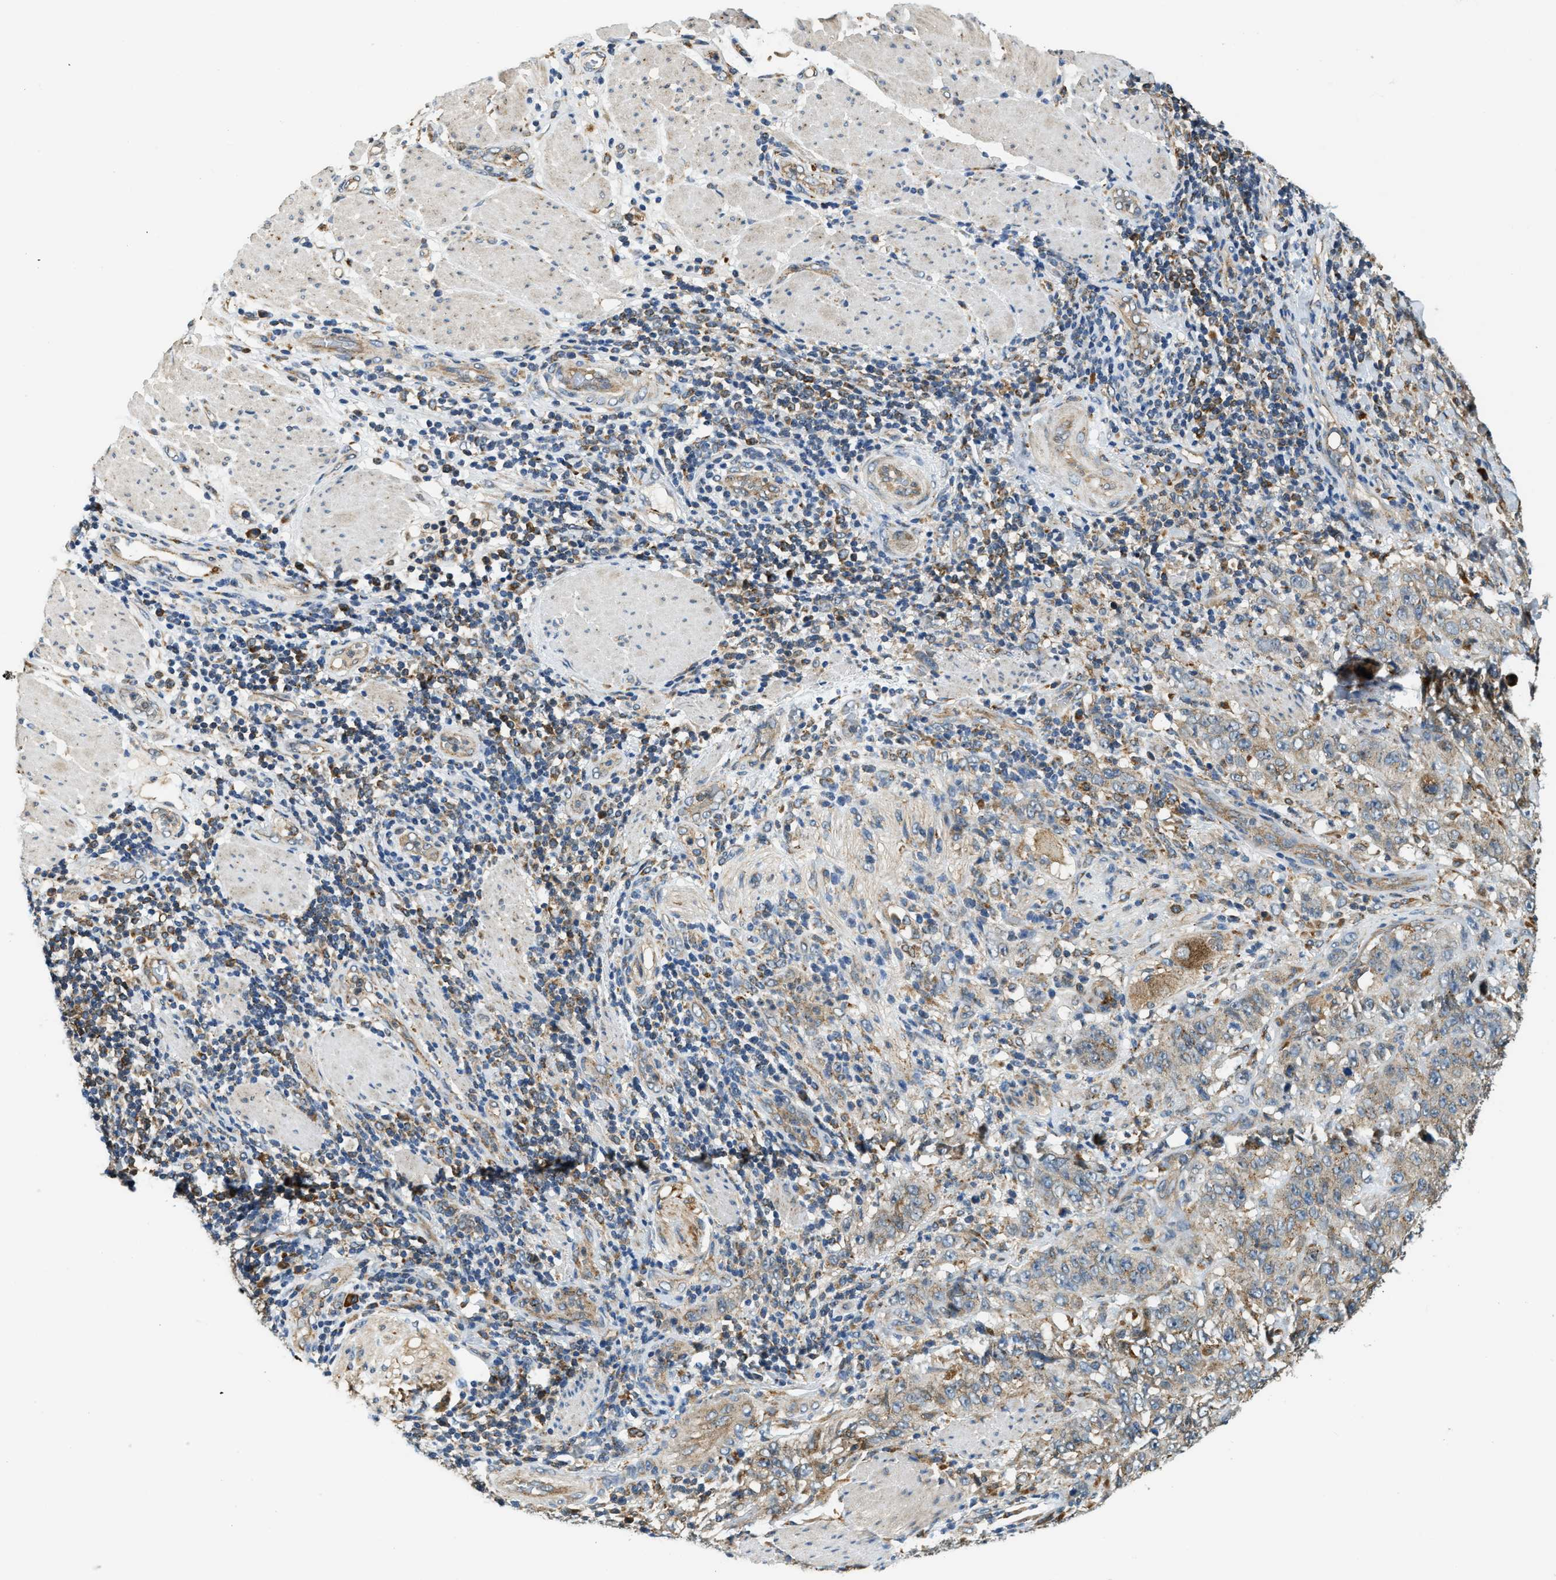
{"staining": {"intensity": "weak", "quantity": ">75%", "location": "cytoplasmic/membranous"}, "tissue": "stomach cancer", "cell_type": "Tumor cells", "image_type": "cancer", "snomed": [{"axis": "morphology", "description": "Adenocarcinoma, NOS"}, {"axis": "topography", "description": "Stomach"}], "caption": "Adenocarcinoma (stomach) stained for a protein demonstrates weak cytoplasmic/membranous positivity in tumor cells. (DAB IHC, brown staining for protein, blue staining for nuclei).", "gene": "STARD3NL", "patient": {"sex": "male", "age": 48}}